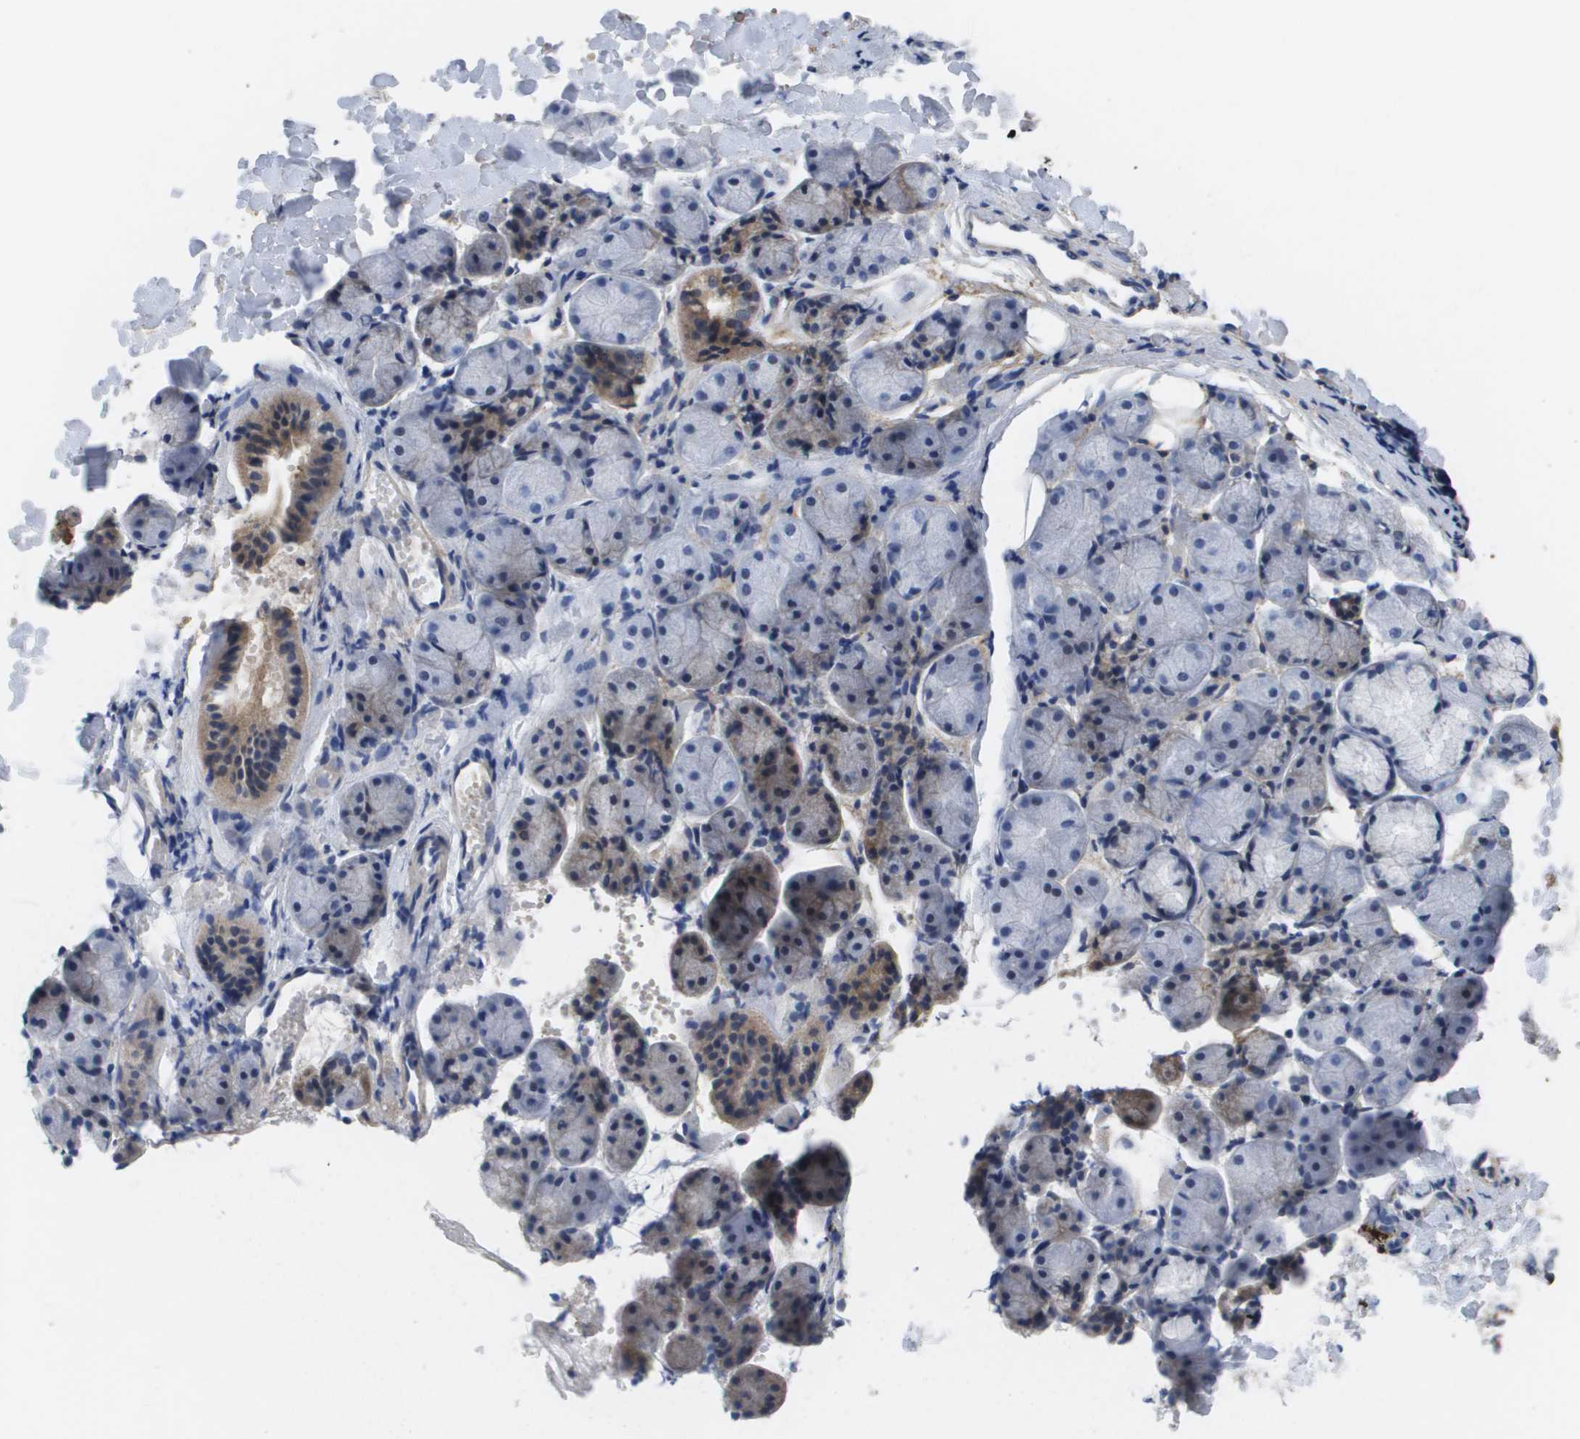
{"staining": {"intensity": "moderate", "quantity": "25%-75%", "location": "cytoplasmic/membranous"}, "tissue": "salivary gland", "cell_type": "Glandular cells", "image_type": "normal", "snomed": [{"axis": "morphology", "description": "Normal tissue, NOS"}, {"axis": "topography", "description": "Salivary gland"}], "caption": "About 25%-75% of glandular cells in benign human salivary gland demonstrate moderate cytoplasmic/membranous protein expression as visualized by brown immunohistochemical staining.", "gene": "SERPINC1", "patient": {"sex": "female", "age": 24}}